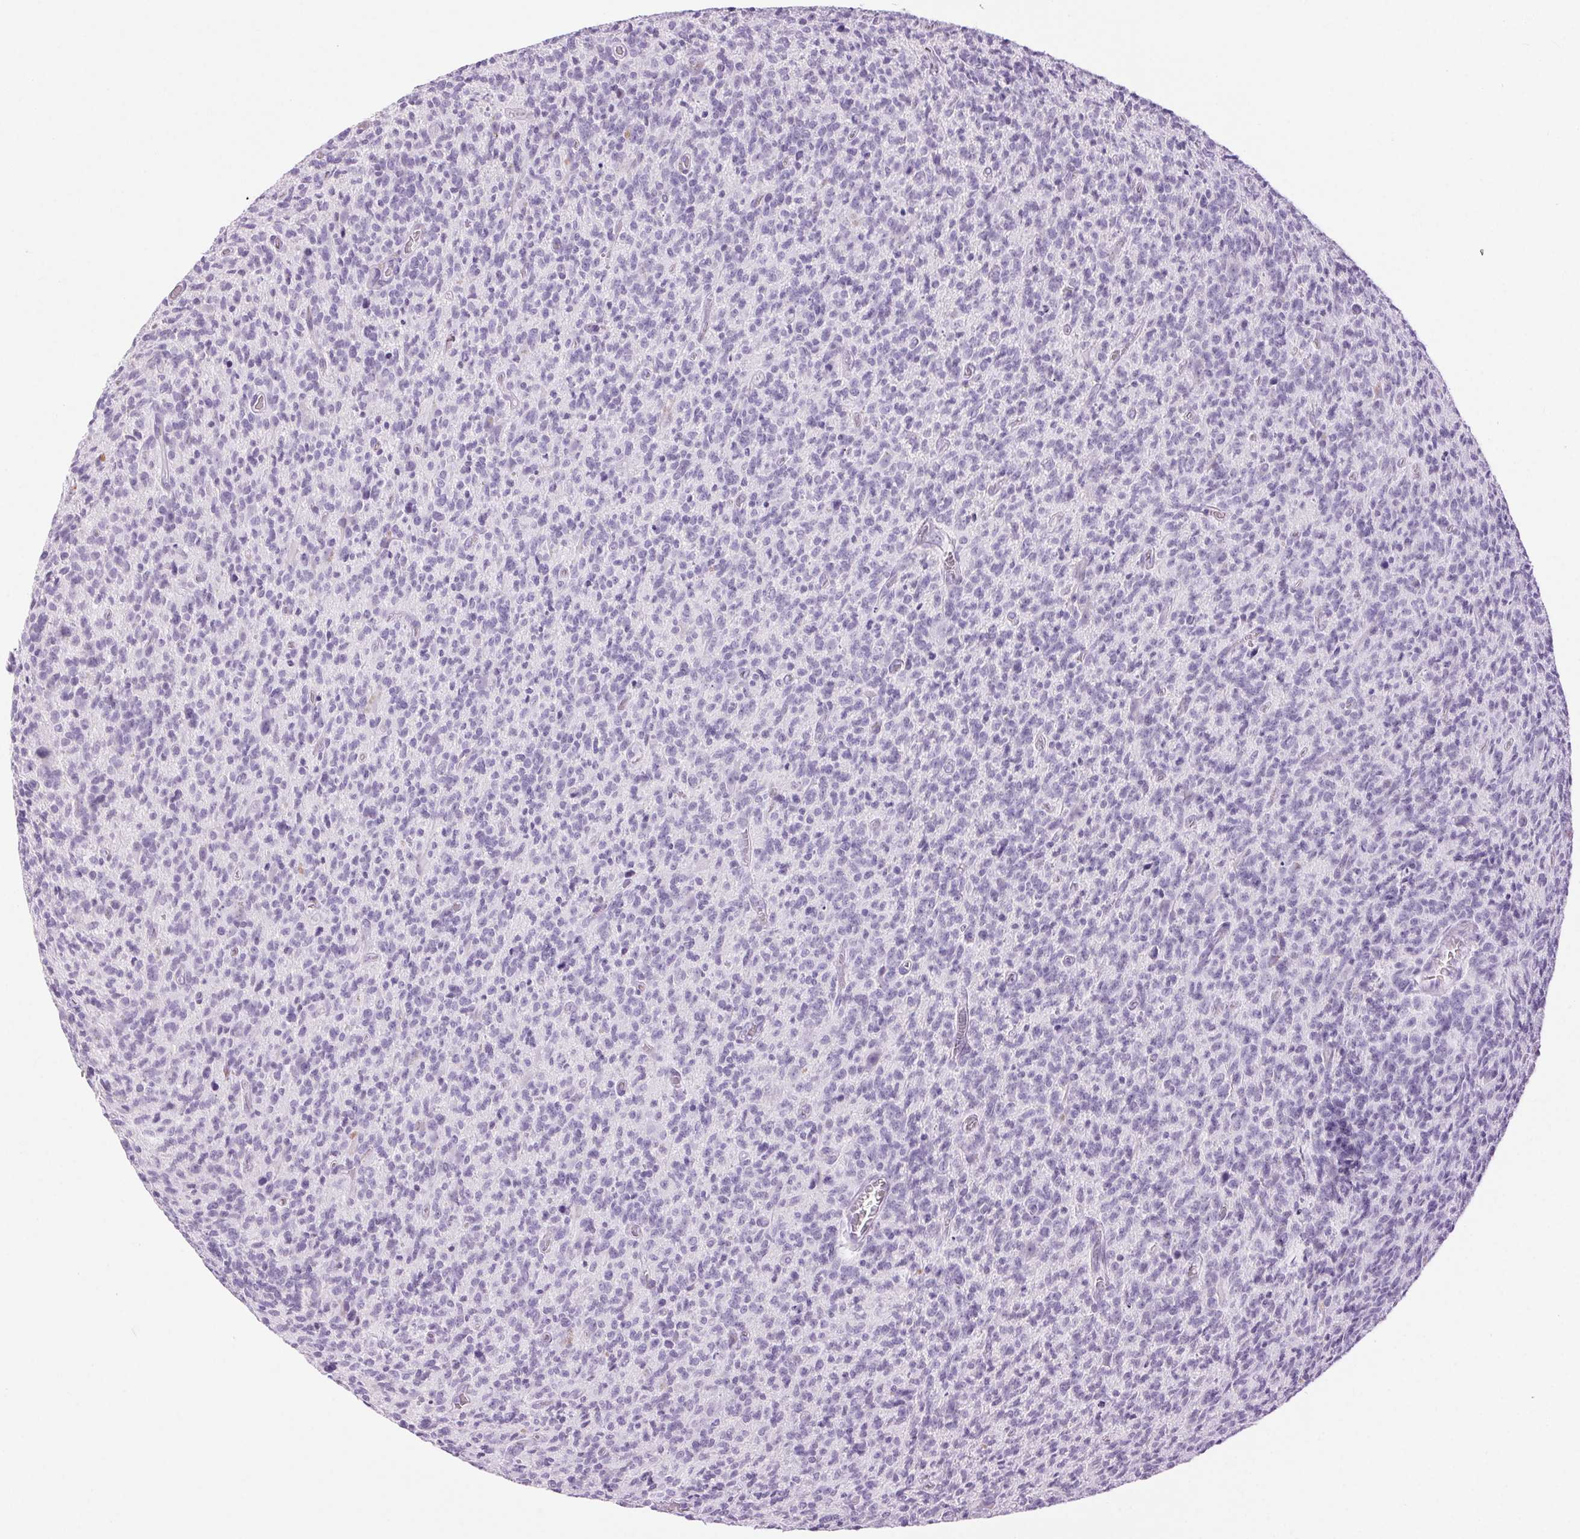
{"staining": {"intensity": "negative", "quantity": "none", "location": "none"}, "tissue": "glioma", "cell_type": "Tumor cells", "image_type": "cancer", "snomed": [{"axis": "morphology", "description": "Glioma, malignant, High grade"}, {"axis": "topography", "description": "Brain"}], "caption": "IHC micrograph of malignant glioma (high-grade) stained for a protein (brown), which displays no positivity in tumor cells.", "gene": "BEND2", "patient": {"sex": "male", "age": 76}}